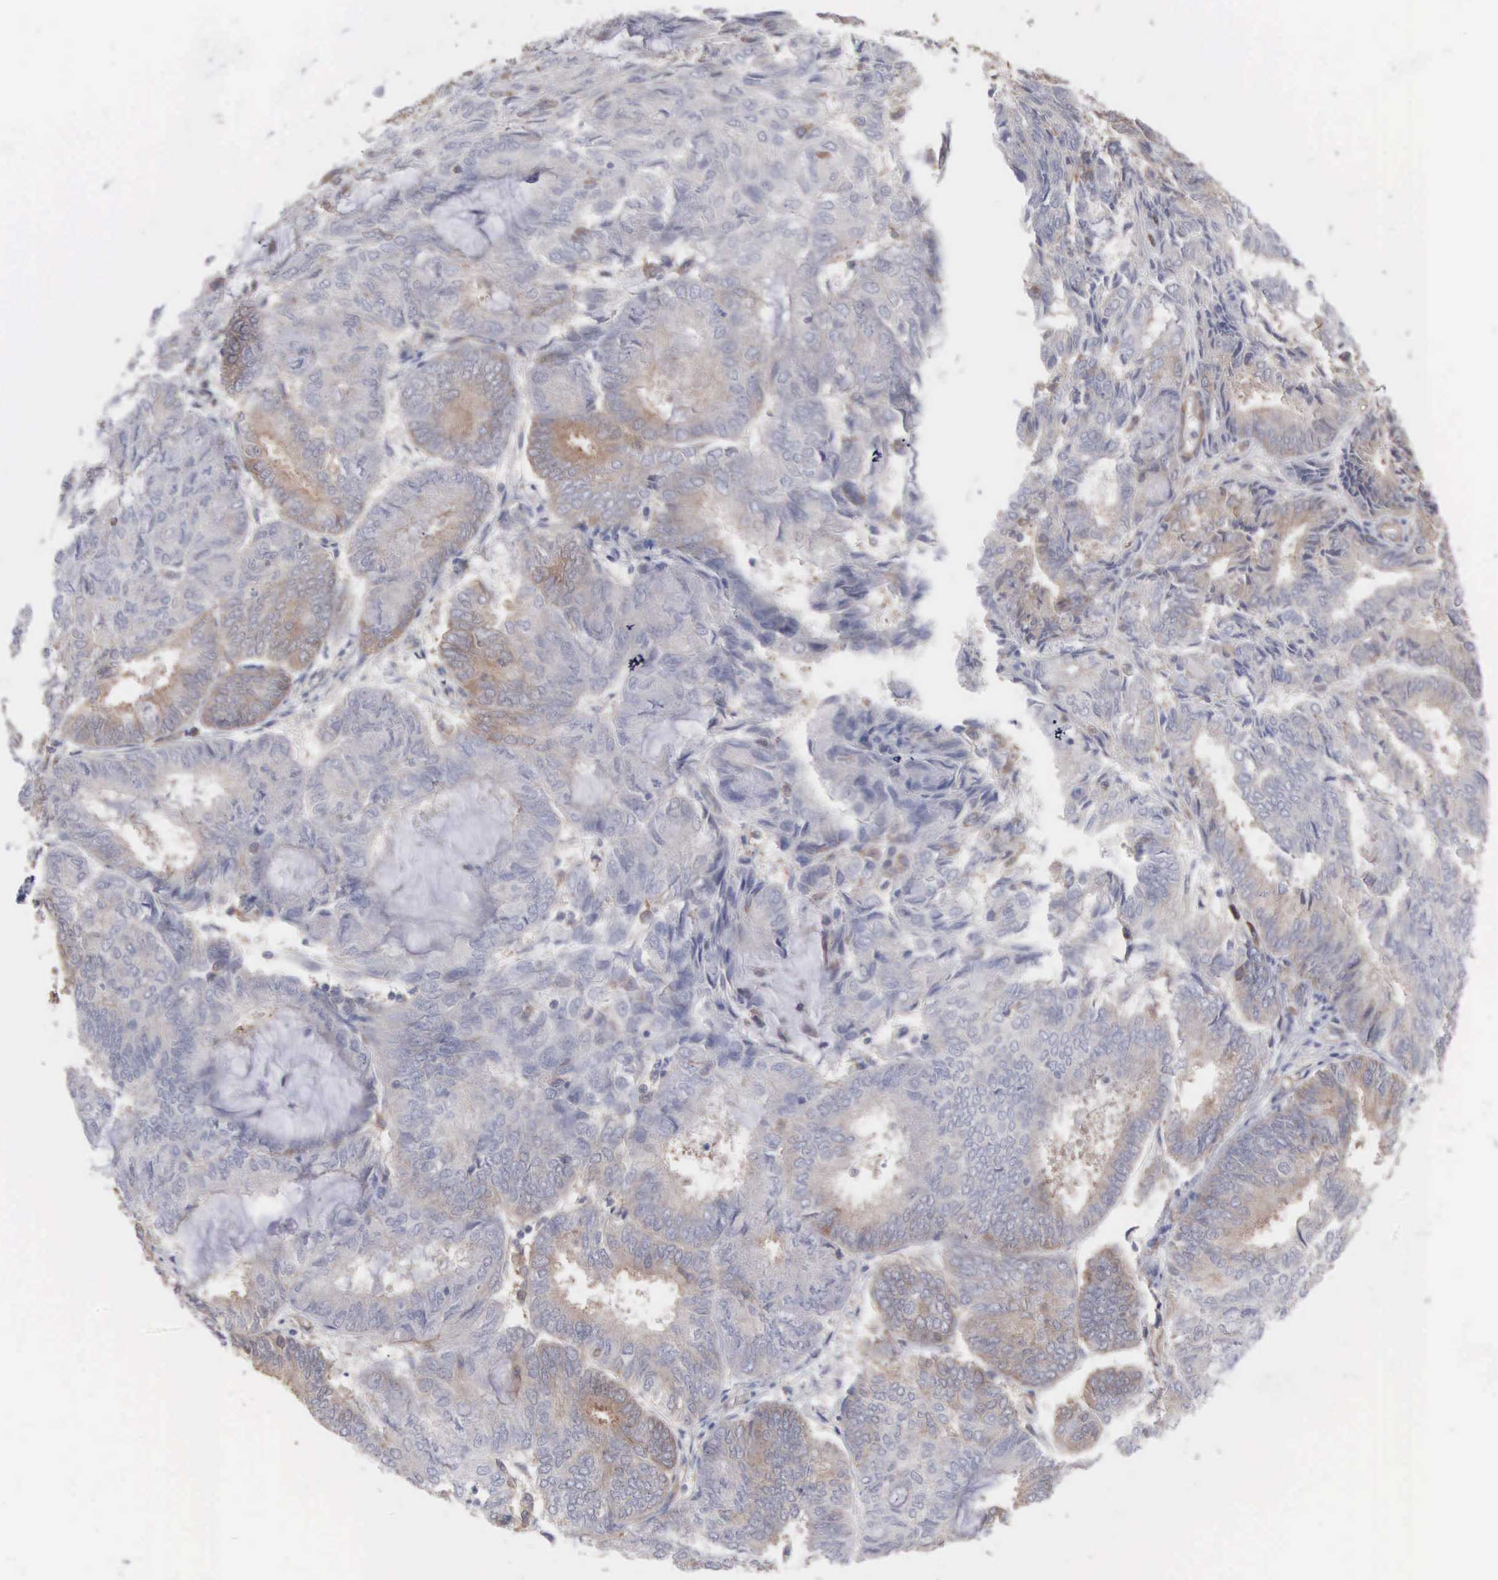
{"staining": {"intensity": "weak", "quantity": "<25%", "location": "cytoplasmic/membranous"}, "tissue": "endometrial cancer", "cell_type": "Tumor cells", "image_type": "cancer", "snomed": [{"axis": "morphology", "description": "Adenocarcinoma, NOS"}, {"axis": "topography", "description": "Endometrium"}], "caption": "Micrograph shows no significant protein staining in tumor cells of endometrial cancer (adenocarcinoma). (DAB IHC with hematoxylin counter stain).", "gene": "MTHFD1", "patient": {"sex": "female", "age": 59}}